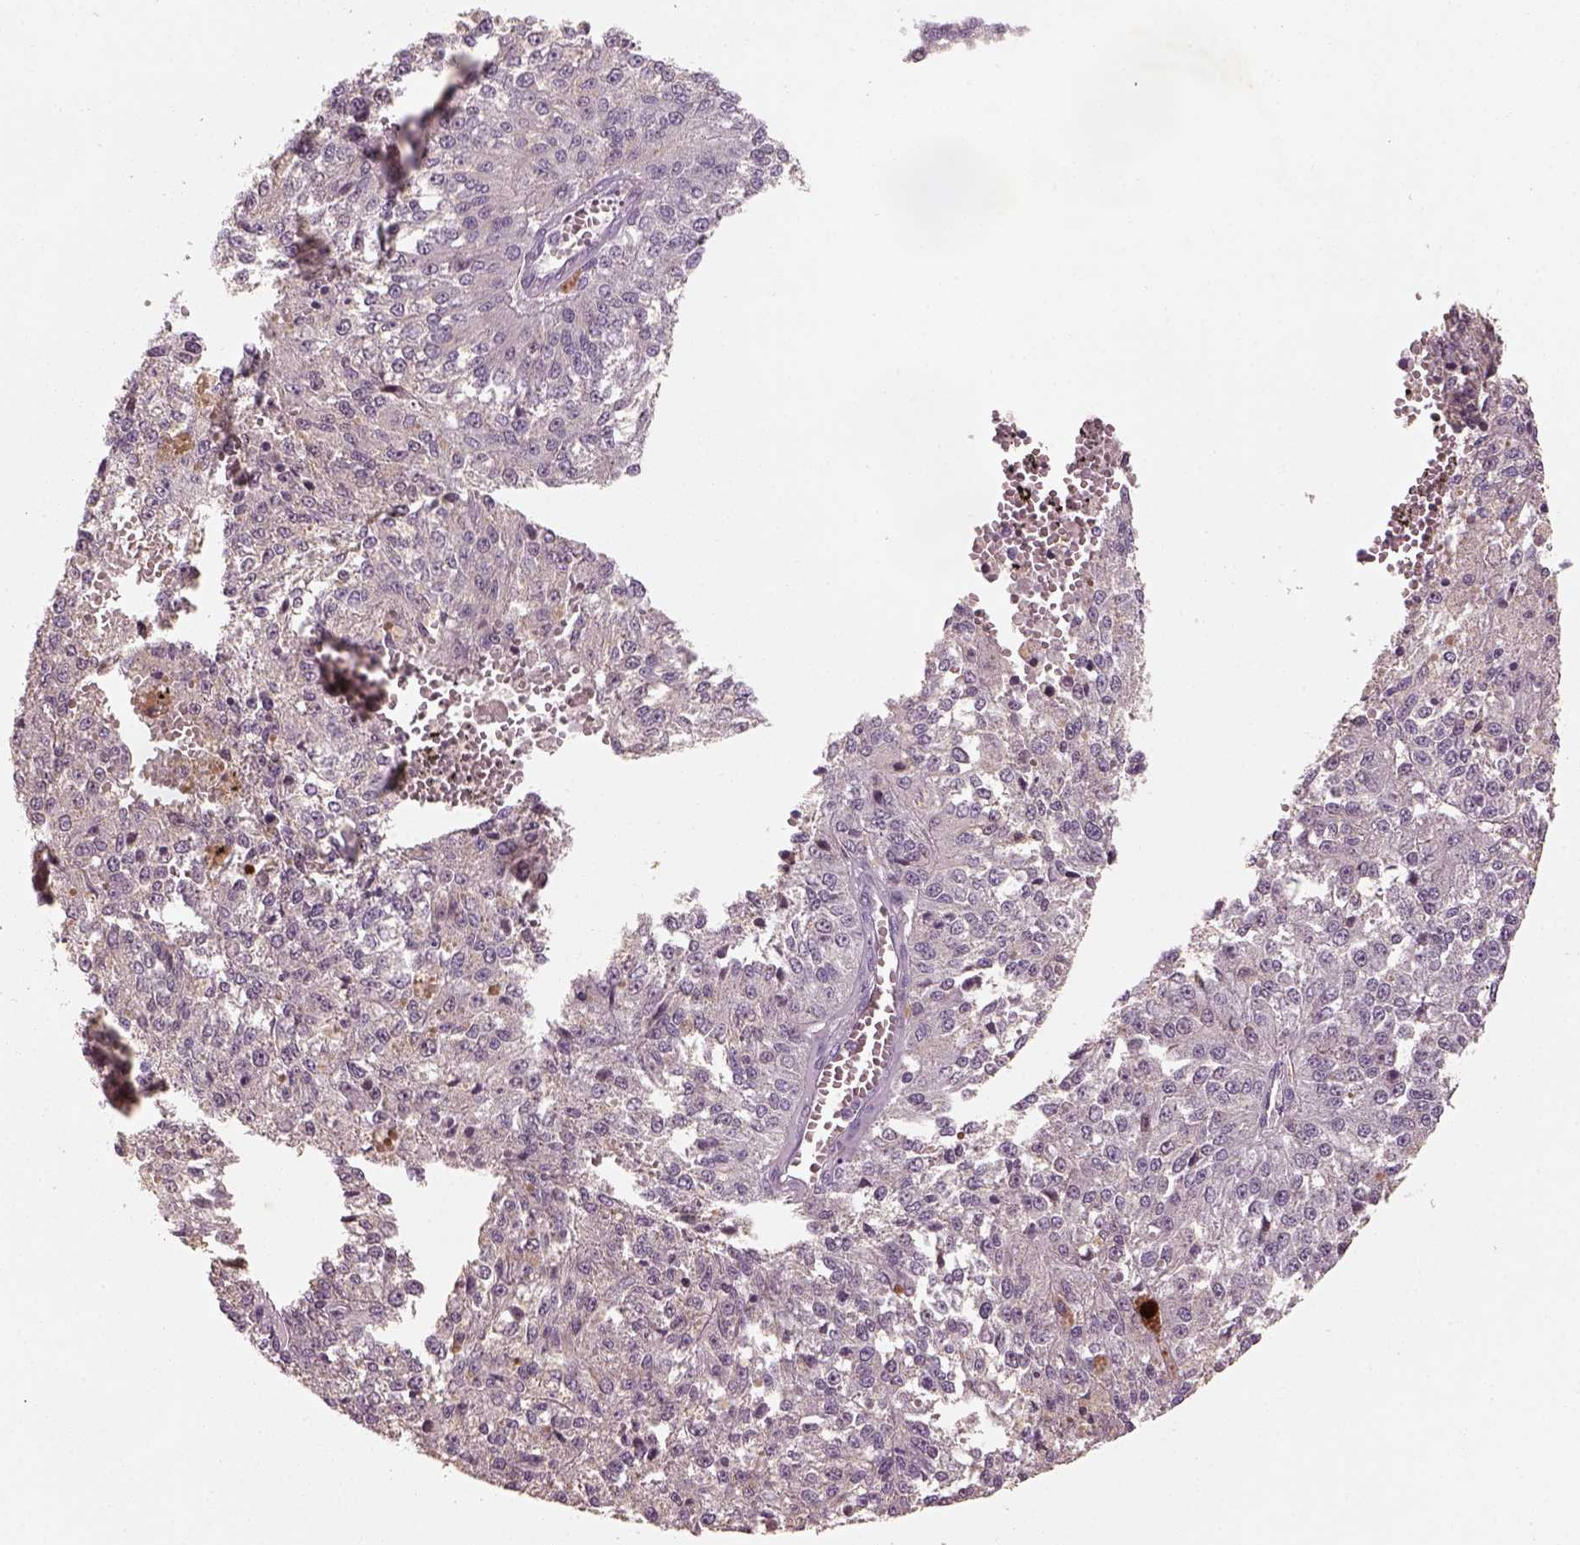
{"staining": {"intensity": "negative", "quantity": "none", "location": "none"}, "tissue": "melanoma", "cell_type": "Tumor cells", "image_type": "cancer", "snomed": [{"axis": "morphology", "description": "Malignant melanoma, Metastatic site"}, {"axis": "topography", "description": "Lymph node"}], "caption": "Immunohistochemistry histopathology image of human malignant melanoma (metastatic site) stained for a protein (brown), which displays no positivity in tumor cells.", "gene": "GDNF", "patient": {"sex": "female", "age": 64}}